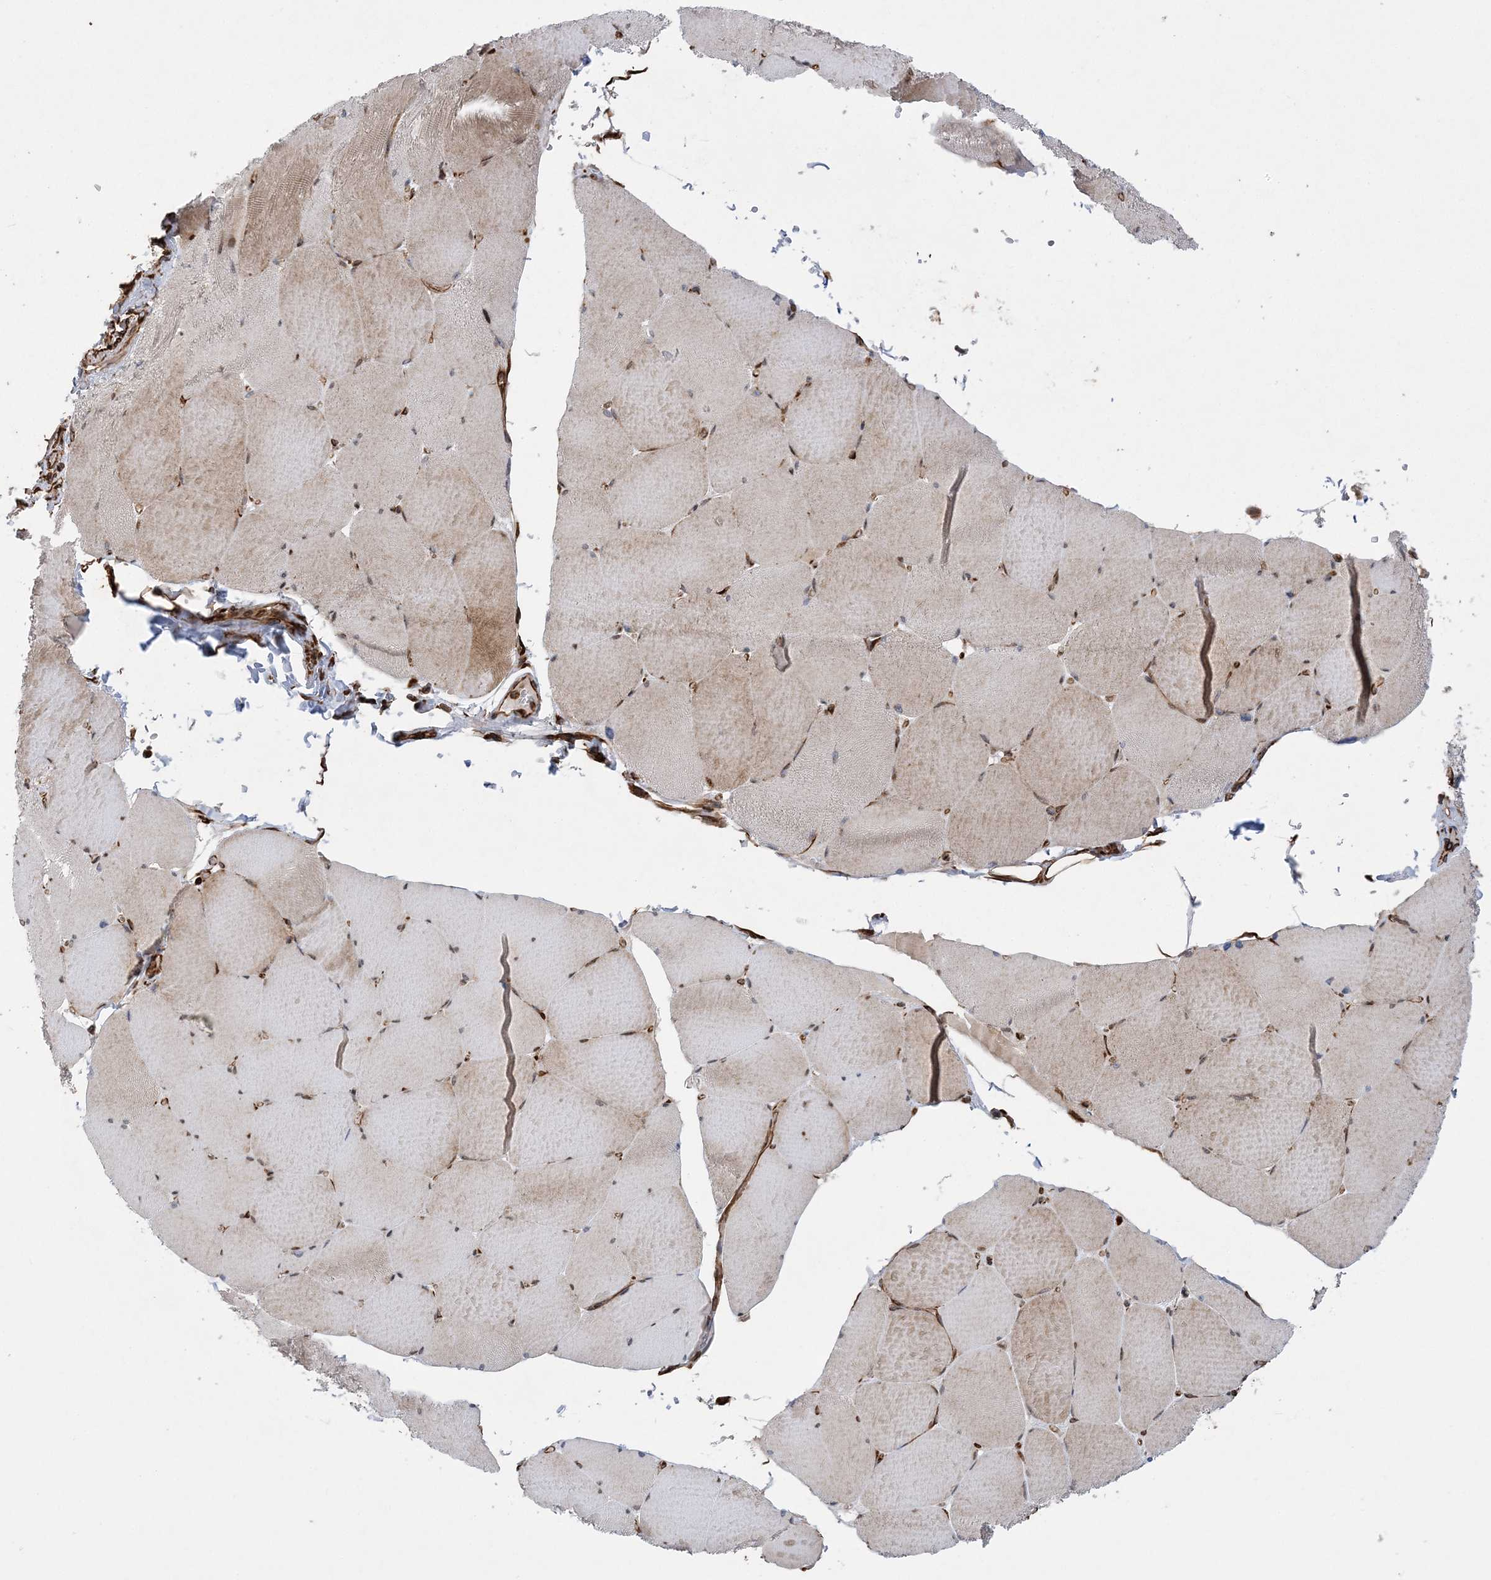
{"staining": {"intensity": "weak", "quantity": "<25%", "location": "cytoplasmic/membranous"}, "tissue": "skeletal muscle", "cell_type": "Myocytes", "image_type": "normal", "snomed": [{"axis": "morphology", "description": "Normal tissue, NOS"}, {"axis": "topography", "description": "Skeletal muscle"}, {"axis": "topography", "description": "Head-Neck"}], "caption": "DAB (3,3'-diaminobenzidine) immunohistochemical staining of benign skeletal muscle displays no significant positivity in myocytes. (IHC, brightfield microscopy, high magnification).", "gene": "FAM114A2", "patient": {"sex": "male", "age": 66}}